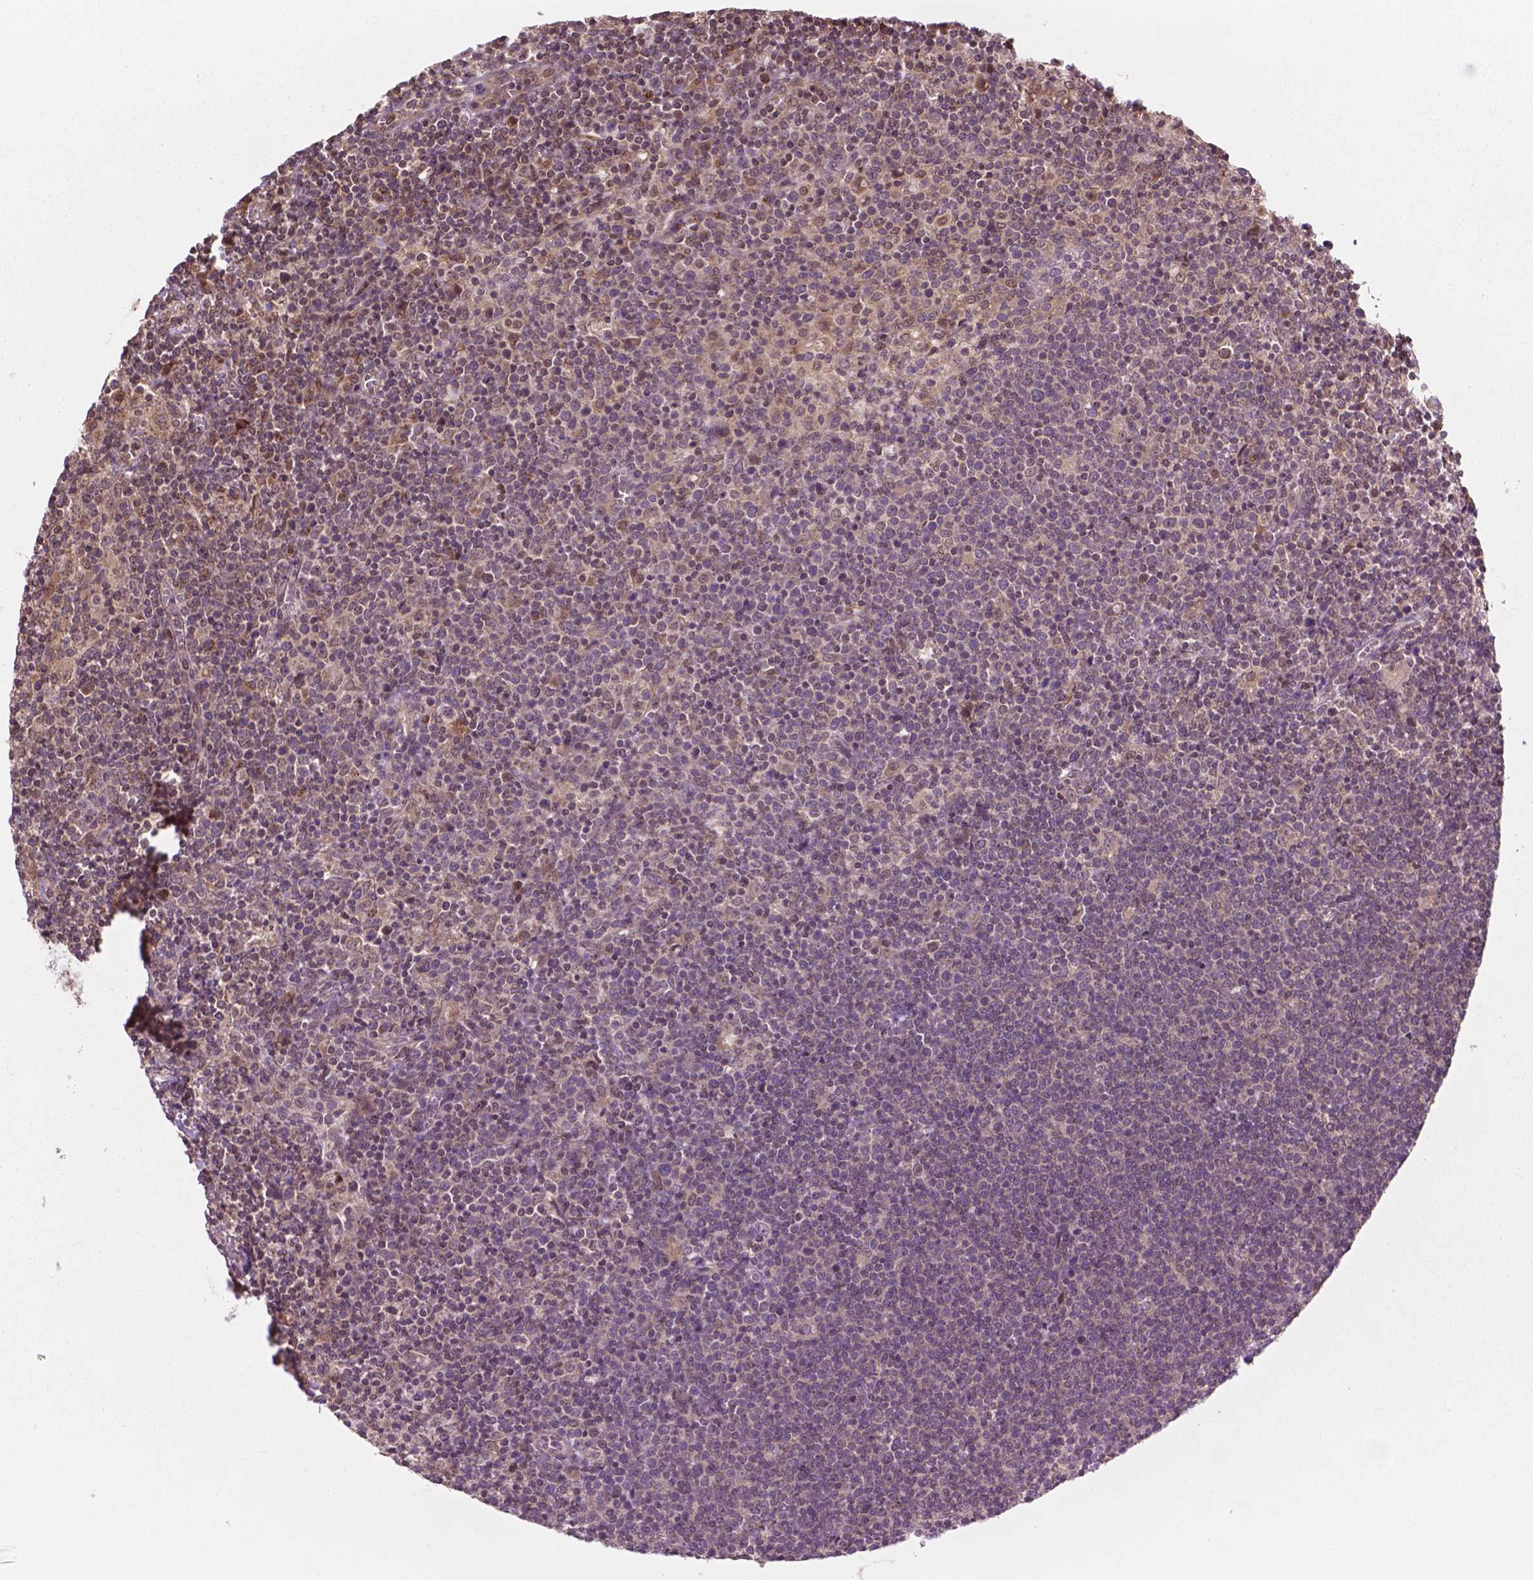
{"staining": {"intensity": "moderate", "quantity": "<25%", "location": "nuclear"}, "tissue": "lymphoma", "cell_type": "Tumor cells", "image_type": "cancer", "snomed": [{"axis": "morphology", "description": "Malignant lymphoma, non-Hodgkin's type, High grade"}, {"axis": "topography", "description": "Lymph node"}], "caption": "The histopathology image shows staining of lymphoma, revealing moderate nuclear protein expression (brown color) within tumor cells.", "gene": "PPP1CB", "patient": {"sex": "male", "age": 61}}